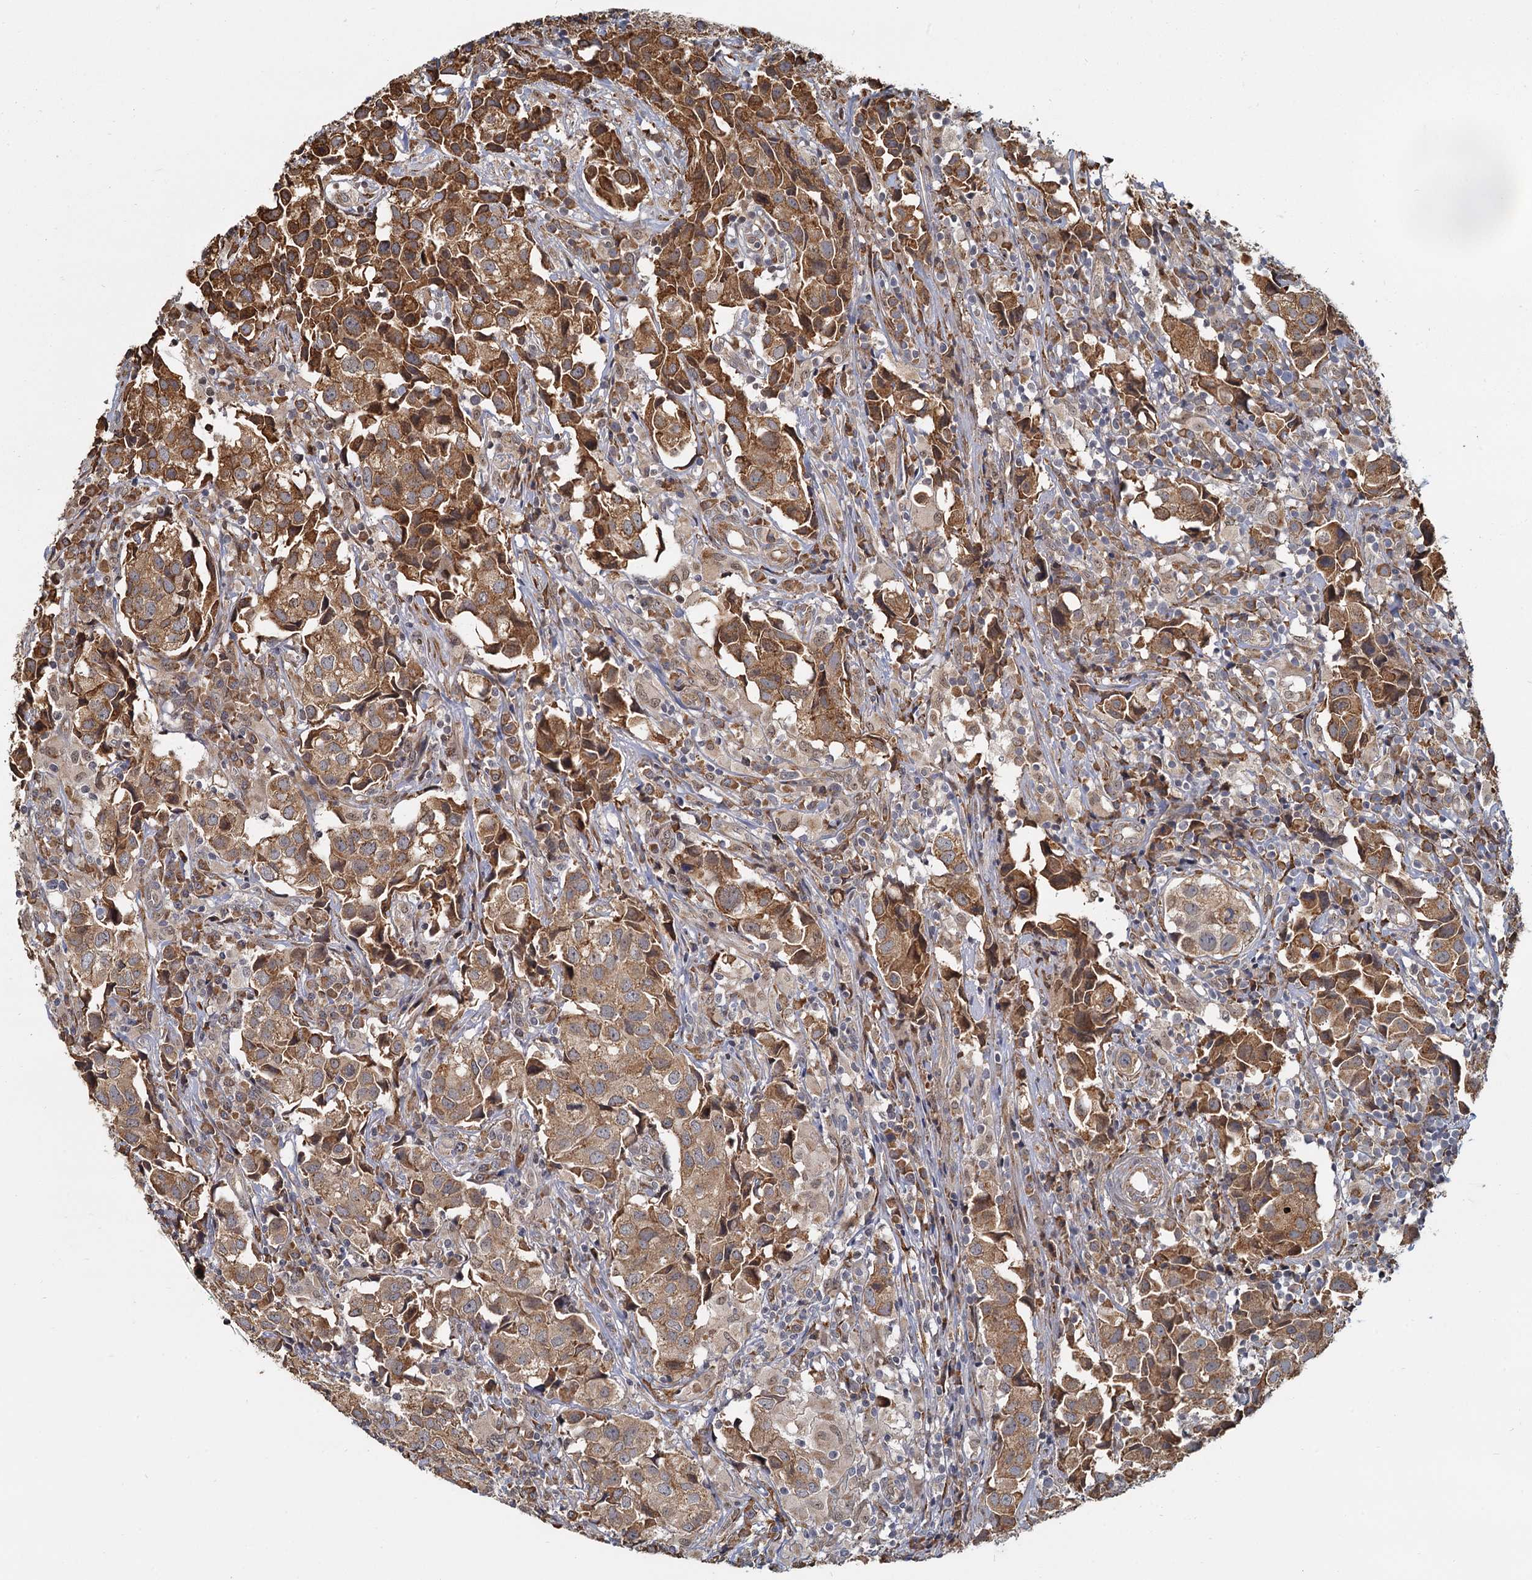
{"staining": {"intensity": "moderate", "quantity": ">75%", "location": "cytoplasmic/membranous"}, "tissue": "urothelial cancer", "cell_type": "Tumor cells", "image_type": "cancer", "snomed": [{"axis": "morphology", "description": "Urothelial carcinoma, High grade"}, {"axis": "topography", "description": "Urinary bladder"}], "caption": "A high-resolution image shows immunohistochemistry staining of high-grade urothelial carcinoma, which demonstrates moderate cytoplasmic/membranous expression in approximately >75% of tumor cells.", "gene": "LRRC51", "patient": {"sex": "female", "age": 75}}